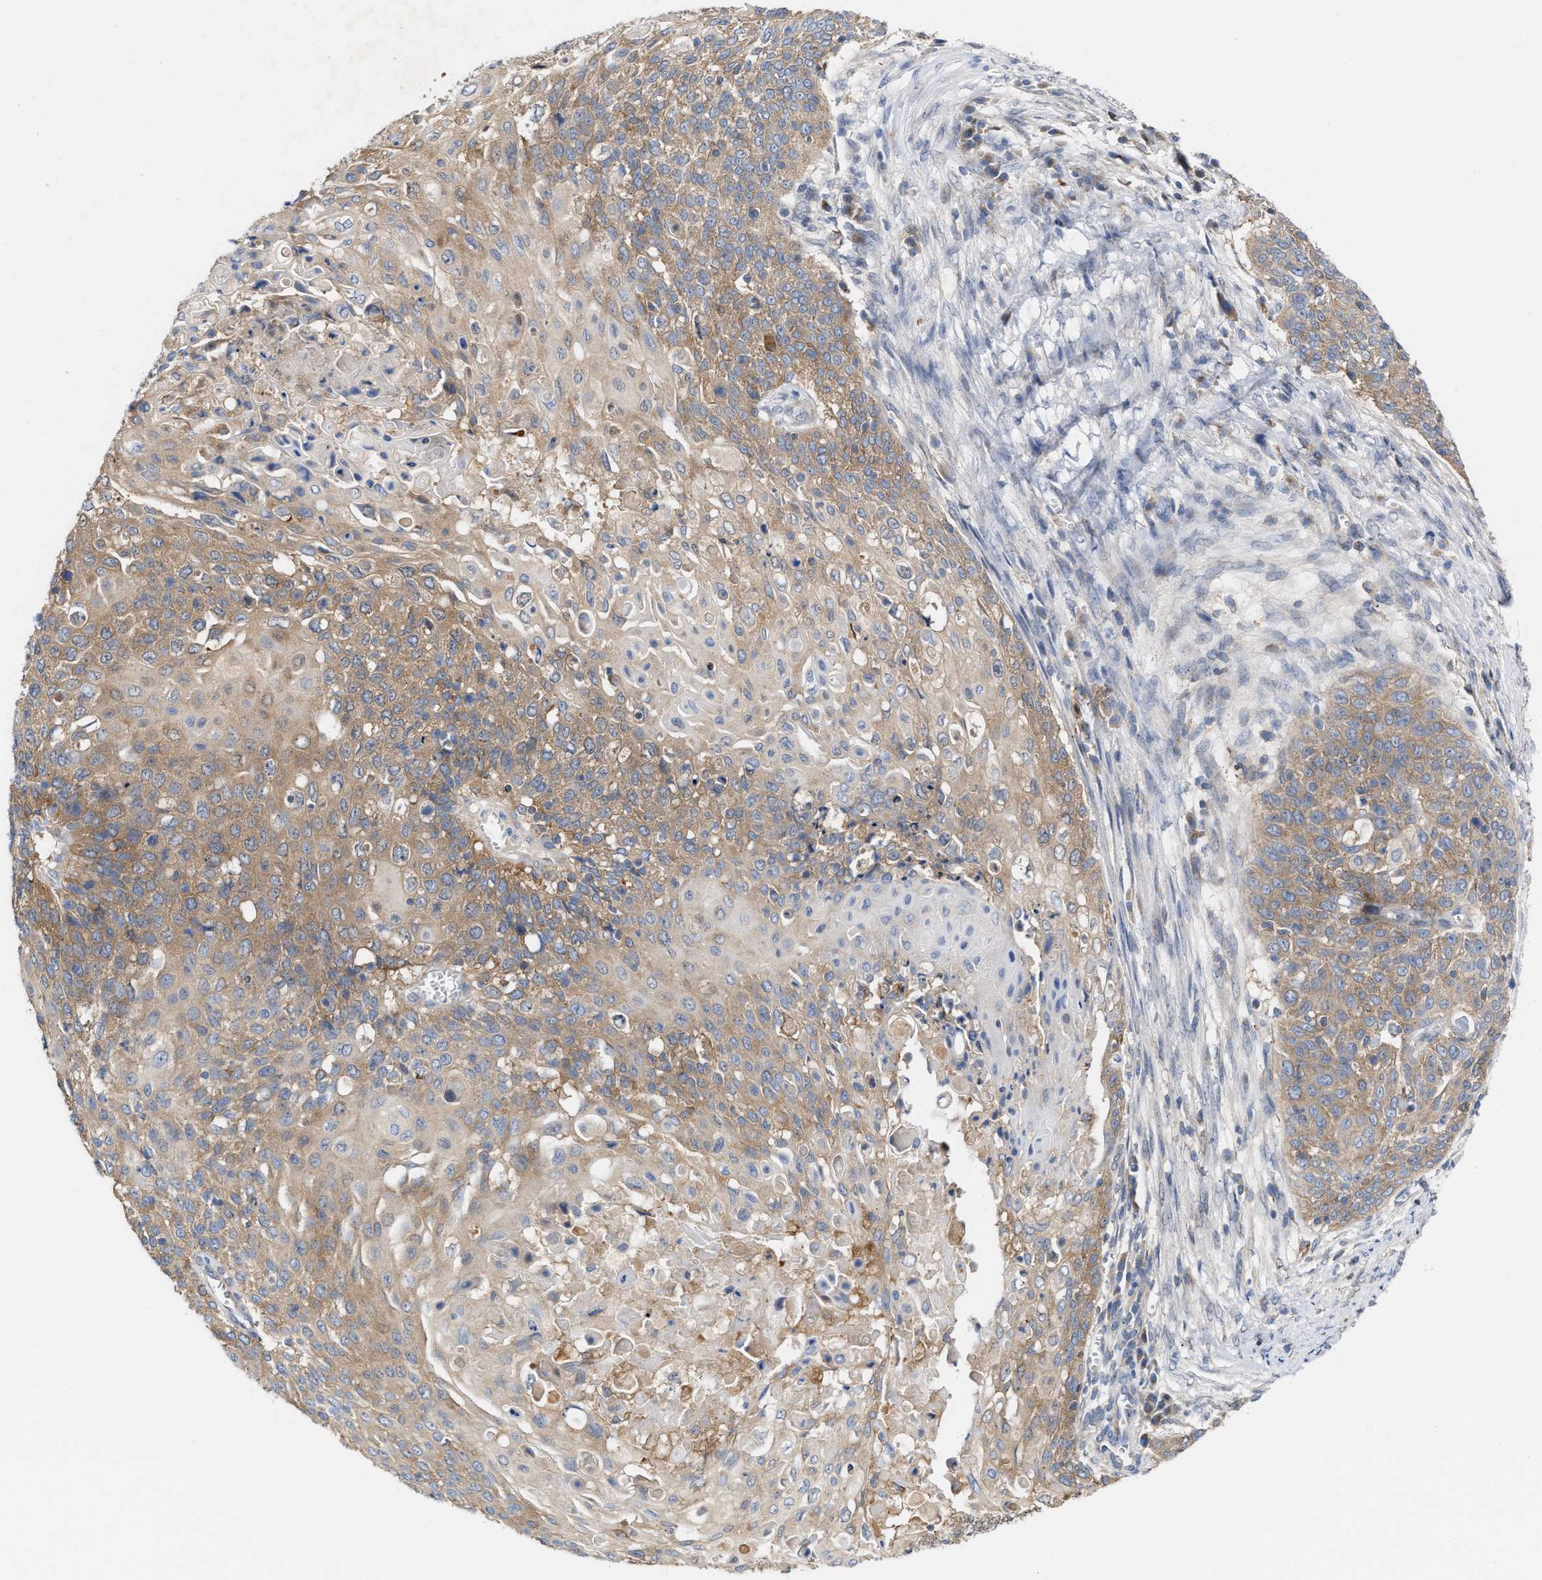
{"staining": {"intensity": "moderate", "quantity": ">75%", "location": "cytoplasmic/membranous"}, "tissue": "cervical cancer", "cell_type": "Tumor cells", "image_type": "cancer", "snomed": [{"axis": "morphology", "description": "Squamous cell carcinoma, NOS"}, {"axis": "topography", "description": "Cervix"}], "caption": "Immunohistochemistry micrograph of neoplastic tissue: human cervical cancer (squamous cell carcinoma) stained using IHC demonstrates medium levels of moderate protein expression localized specifically in the cytoplasmic/membranous of tumor cells, appearing as a cytoplasmic/membranous brown color.", "gene": "BBLN", "patient": {"sex": "female", "age": 39}}